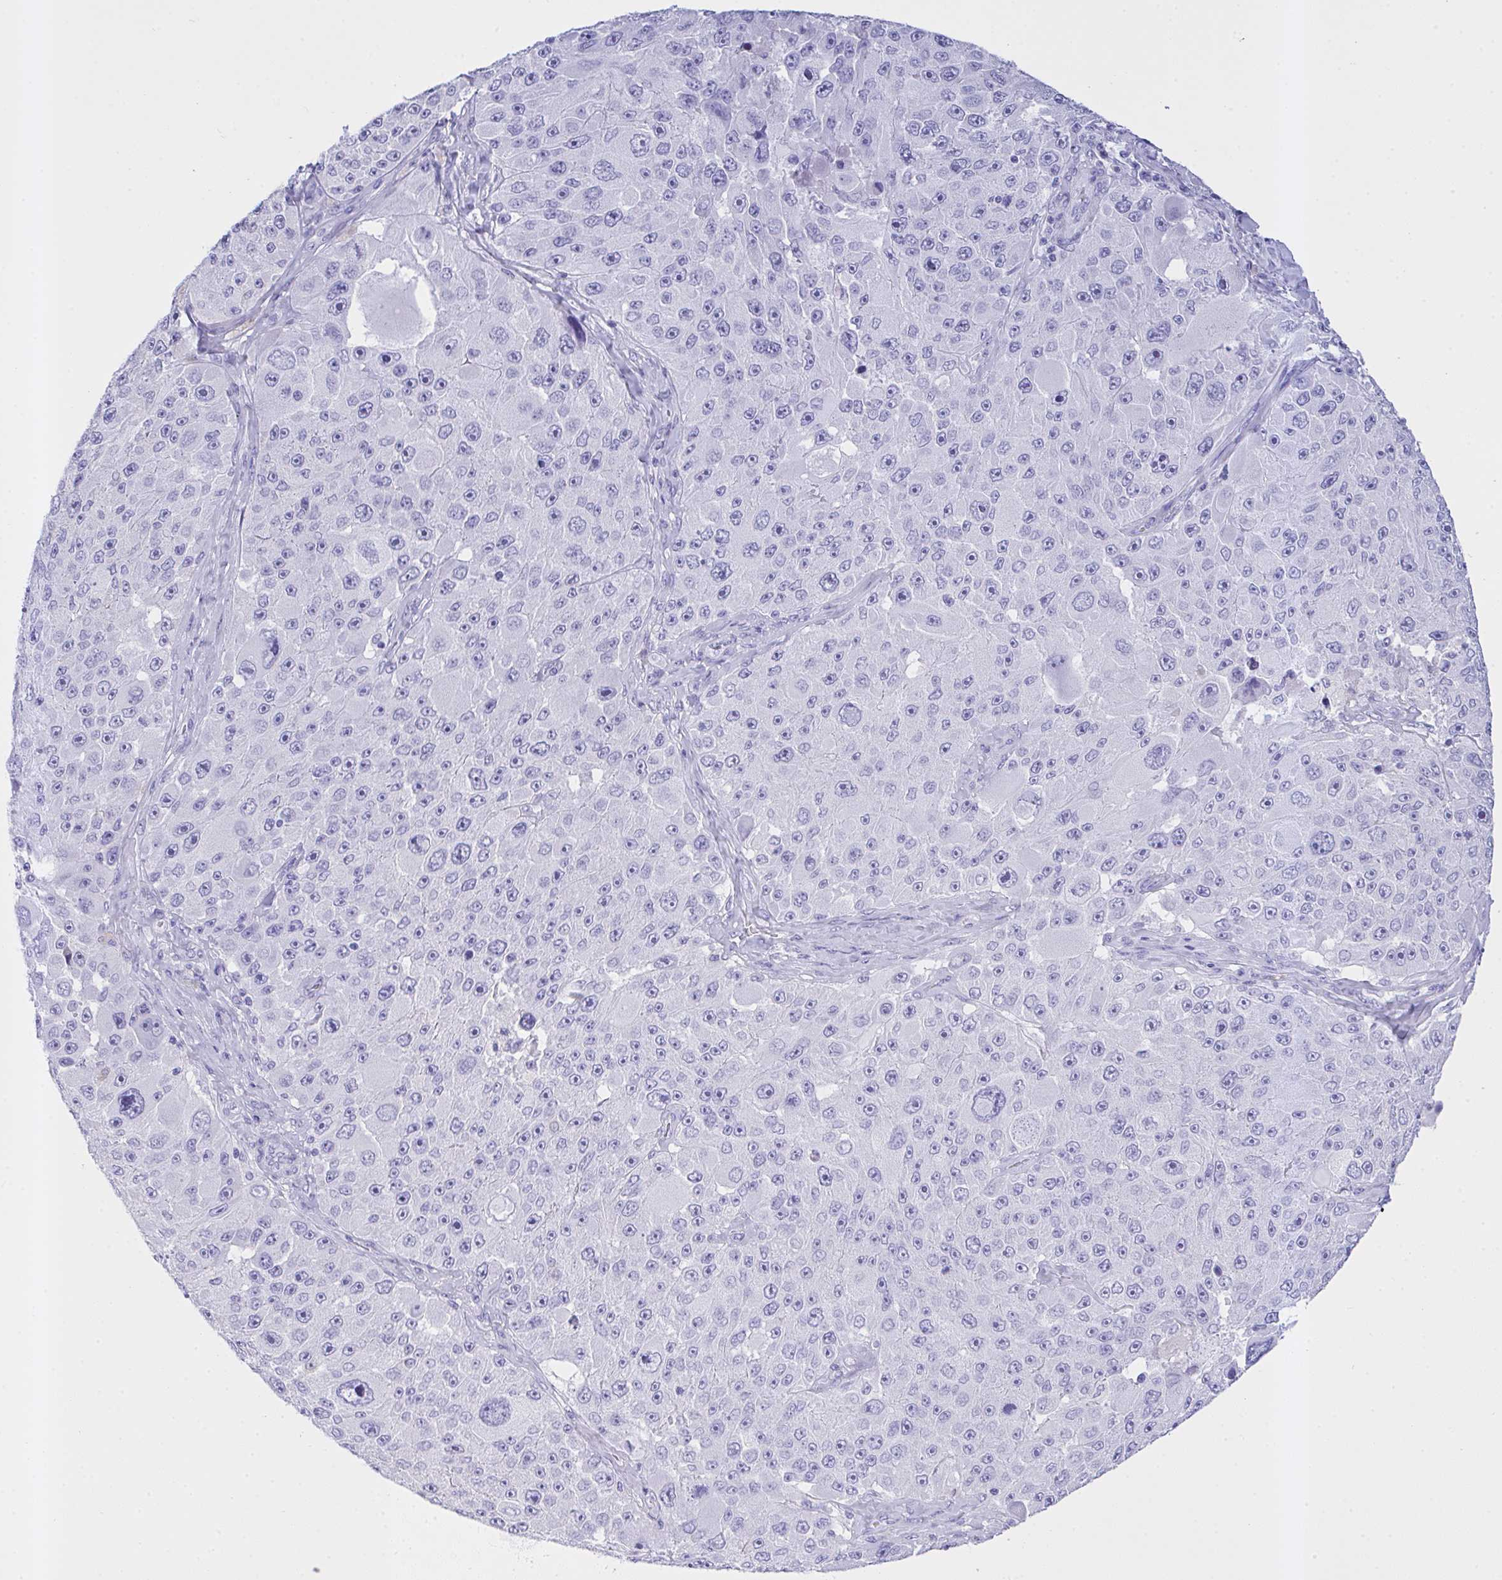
{"staining": {"intensity": "negative", "quantity": "none", "location": "none"}, "tissue": "melanoma", "cell_type": "Tumor cells", "image_type": "cancer", "snomed": [{"axis": "morphology", "description": "Malignant melanoma, Metastatic site"}, {"axis": "topography", "description": "Lymph node"}], "caption": "A high-resolution image shows immunohistochemistry (IHC) staining of malignant melanoma (metastatic site), which reveals no significant staining in tumor cells.", "gene": "AKR1D1", "patient": {"sex": "male", "age": 62}}